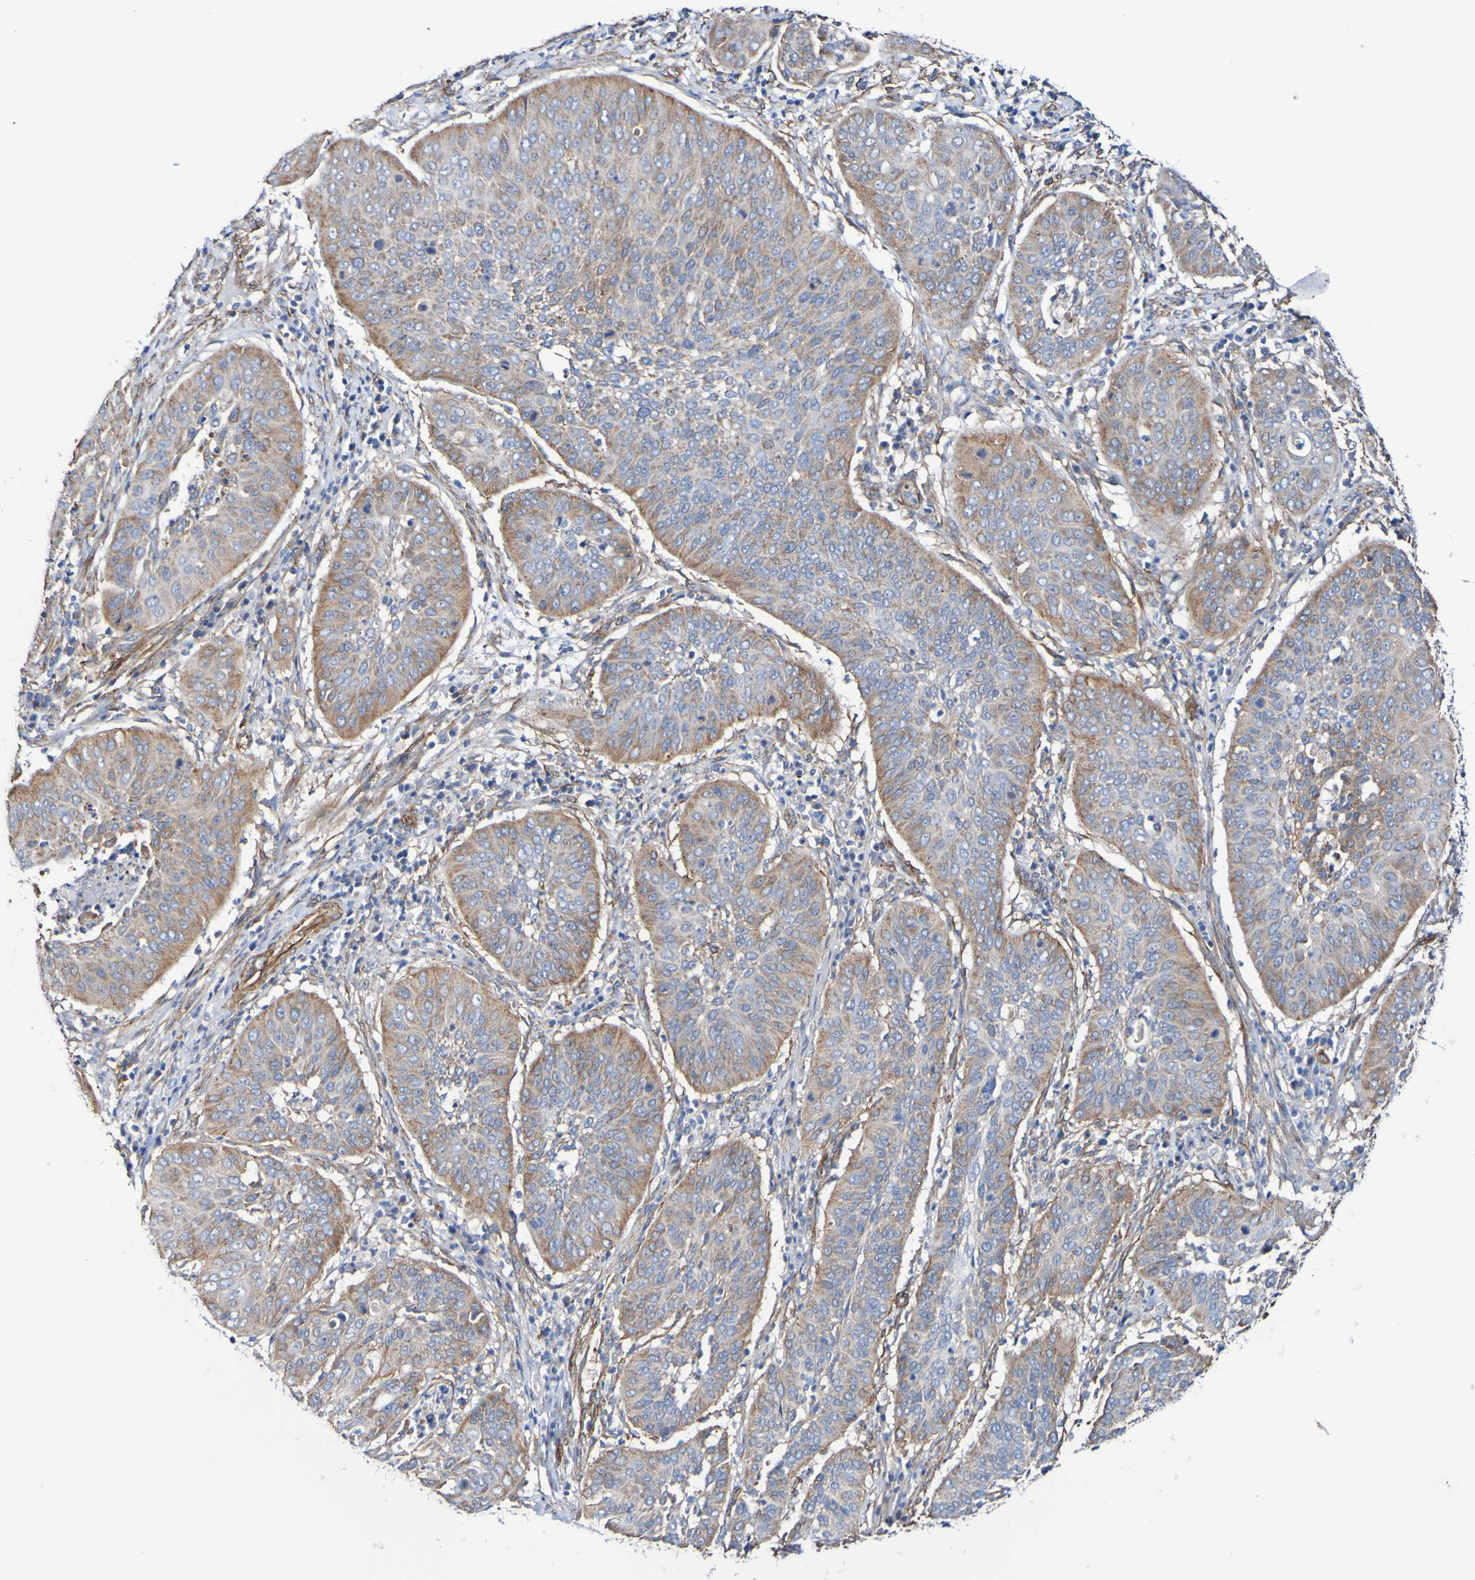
{"staining": {"intensity": "moderate", "quantity": "25%-75%", "location": "cytoplasmic/membranous"}, "tissue": "cervical cancer", "cell_type": "Tumor cells", "image_type": "cancer", "snomed": [{"axis": "morphology", "description": "Normal tissue, NOS"}, {"axis": "morphology", "description": "Squamous cell carcinoma, NOS"}, {"axis": "topography", "description": "Cervix"}], "caption": "Protein expression analysis of human cervical squamous cell carcinoma reveals moderate cytoplasmic/membranous positivity in approximately 25%-75% of tumor cells. The staining was performed using DAB (3,3'-diaminobenzidine), with brown indicating positive protein expression. Nuclei are stained blue with hematoxylin.", "gene": "ELMOD3", "patient": {"sex": "female", "age": 39}}